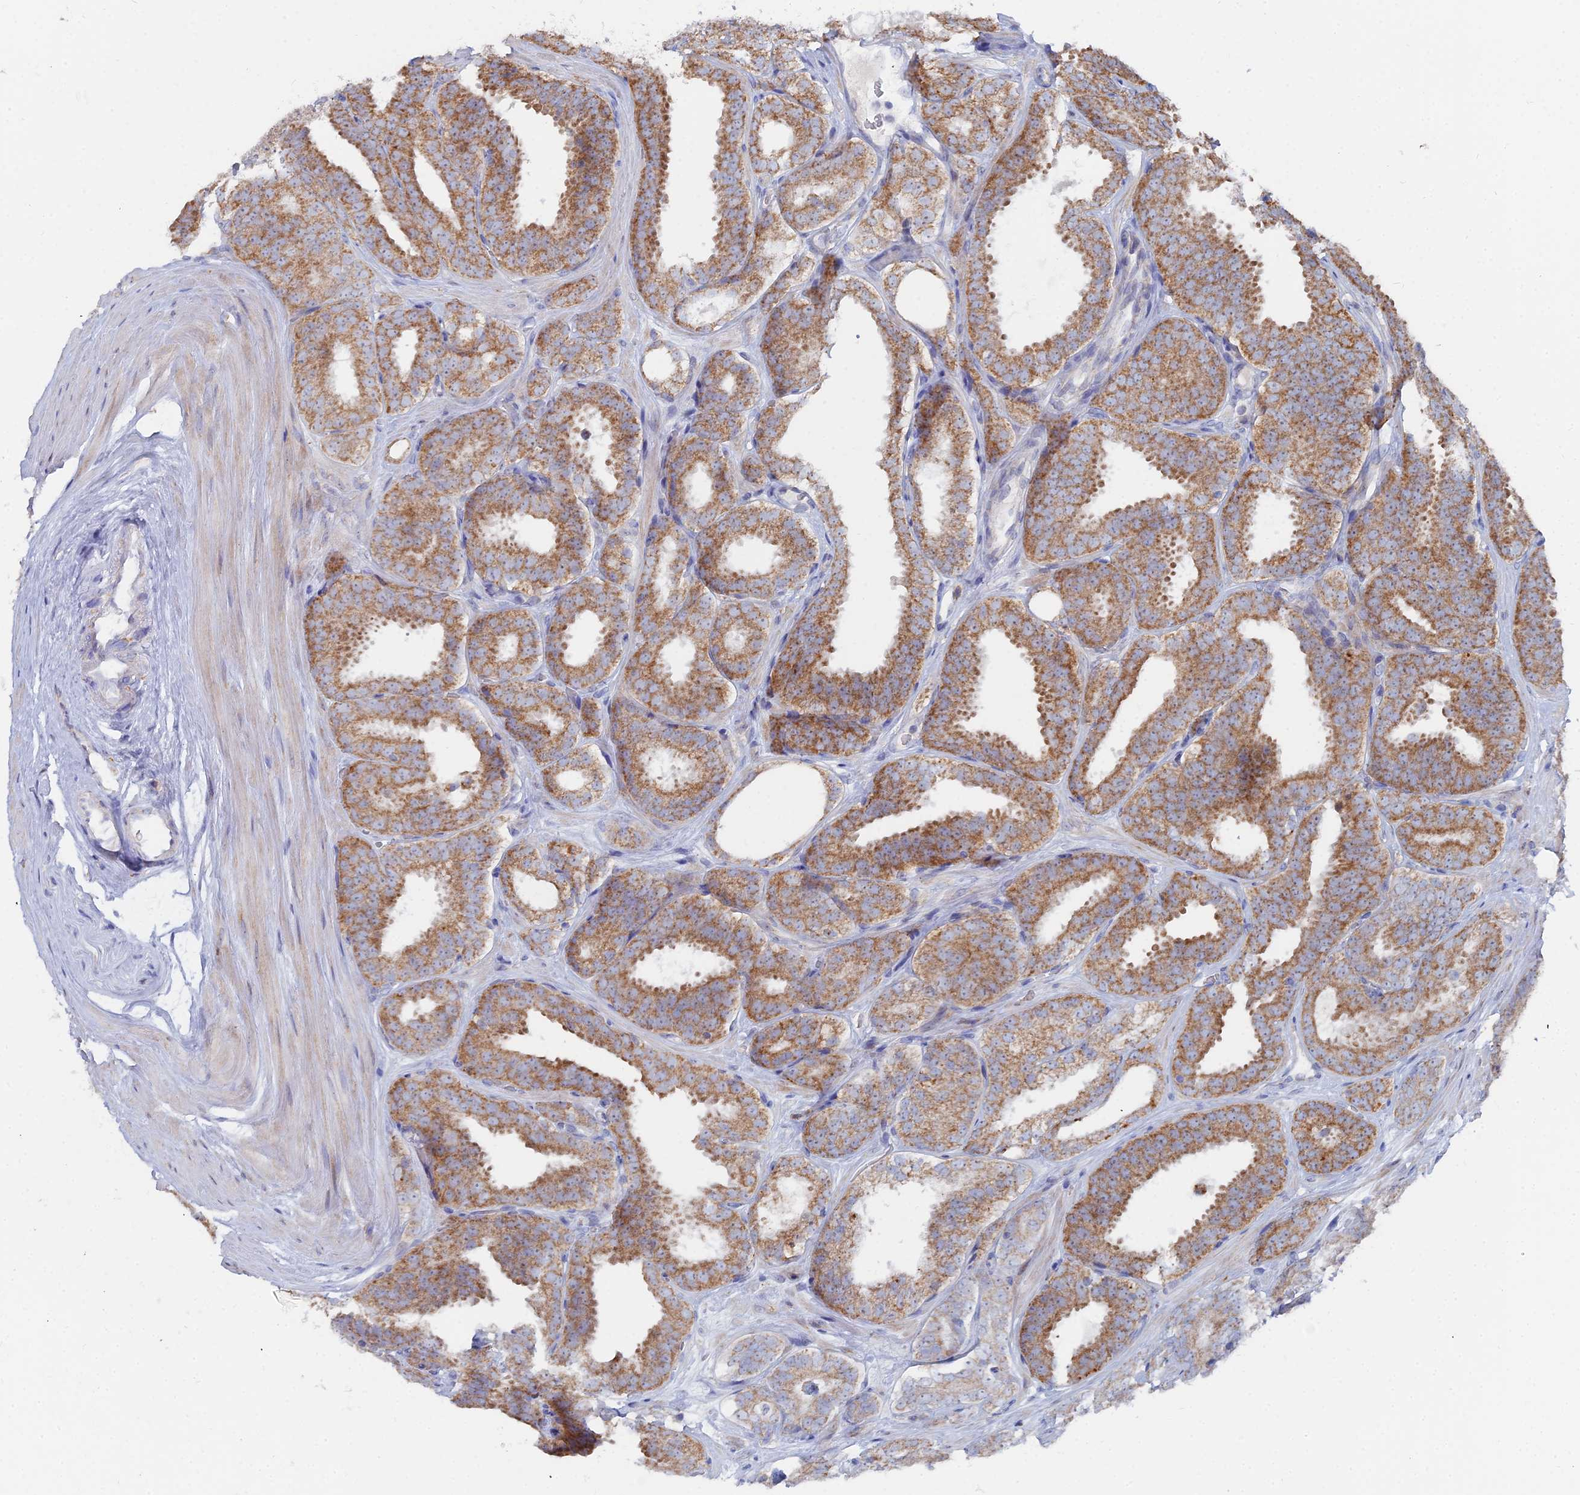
{"staining": {"intensity": "moderate", "quantity": ">75%", "location": "cytoplasmic/membranous"}, "tissue": "prostate cancer", "cell_type": "Tumor cells", "image_type": "cancer", "snomed": [{"axis": "morphology", "description": "Adenocarcinoma, High grade"}, {"axis": "topography", "description": "Prostate"}], "caption": "Immunohistochemistry of human high-grade adenocarcinoma (prostate) reveals medium levels of moderate cytoplasmic/membranous positivity in about >75% of tumor cells.", "gene": "MPC1", "patient": {"sex": "male", "age": 63}}